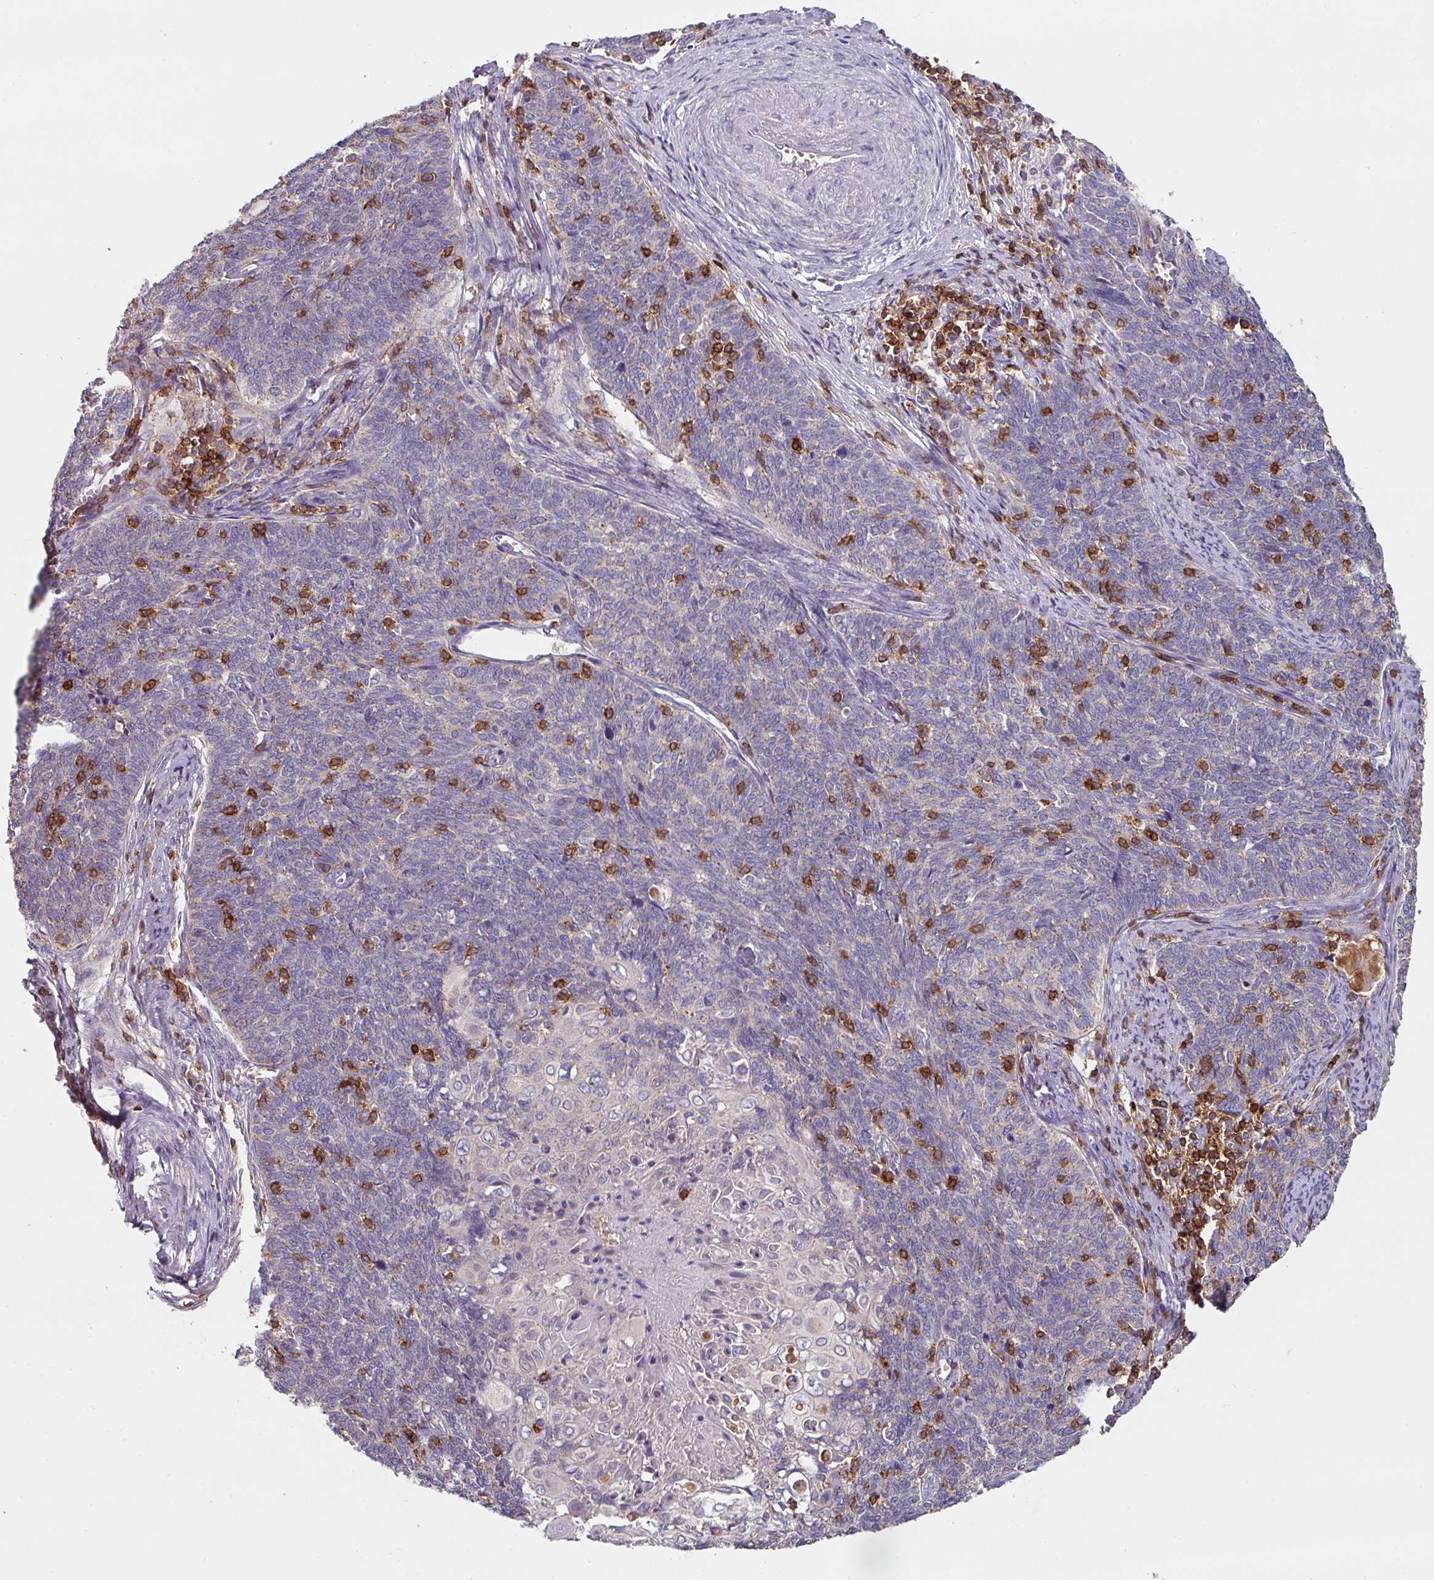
{"staining": {"intensity": "negative", "quantity": "none", "location": "none"}, "tissue": "cervical cancer", "cell_type": "Tumor cells", "image_type": "cancer", "snomed": [{"axis": "morphology", "description": "Squamous cell carcinoma, NOS"}, {"axis": "topography", "description": "Cervix"}], "caption": "The photomicrograph exhibits no staining of tumor cells in cervical cancer (squamous cell carcinoma).", "gene": "CD3G", "patient": {"sex": "female", "age": 39}}